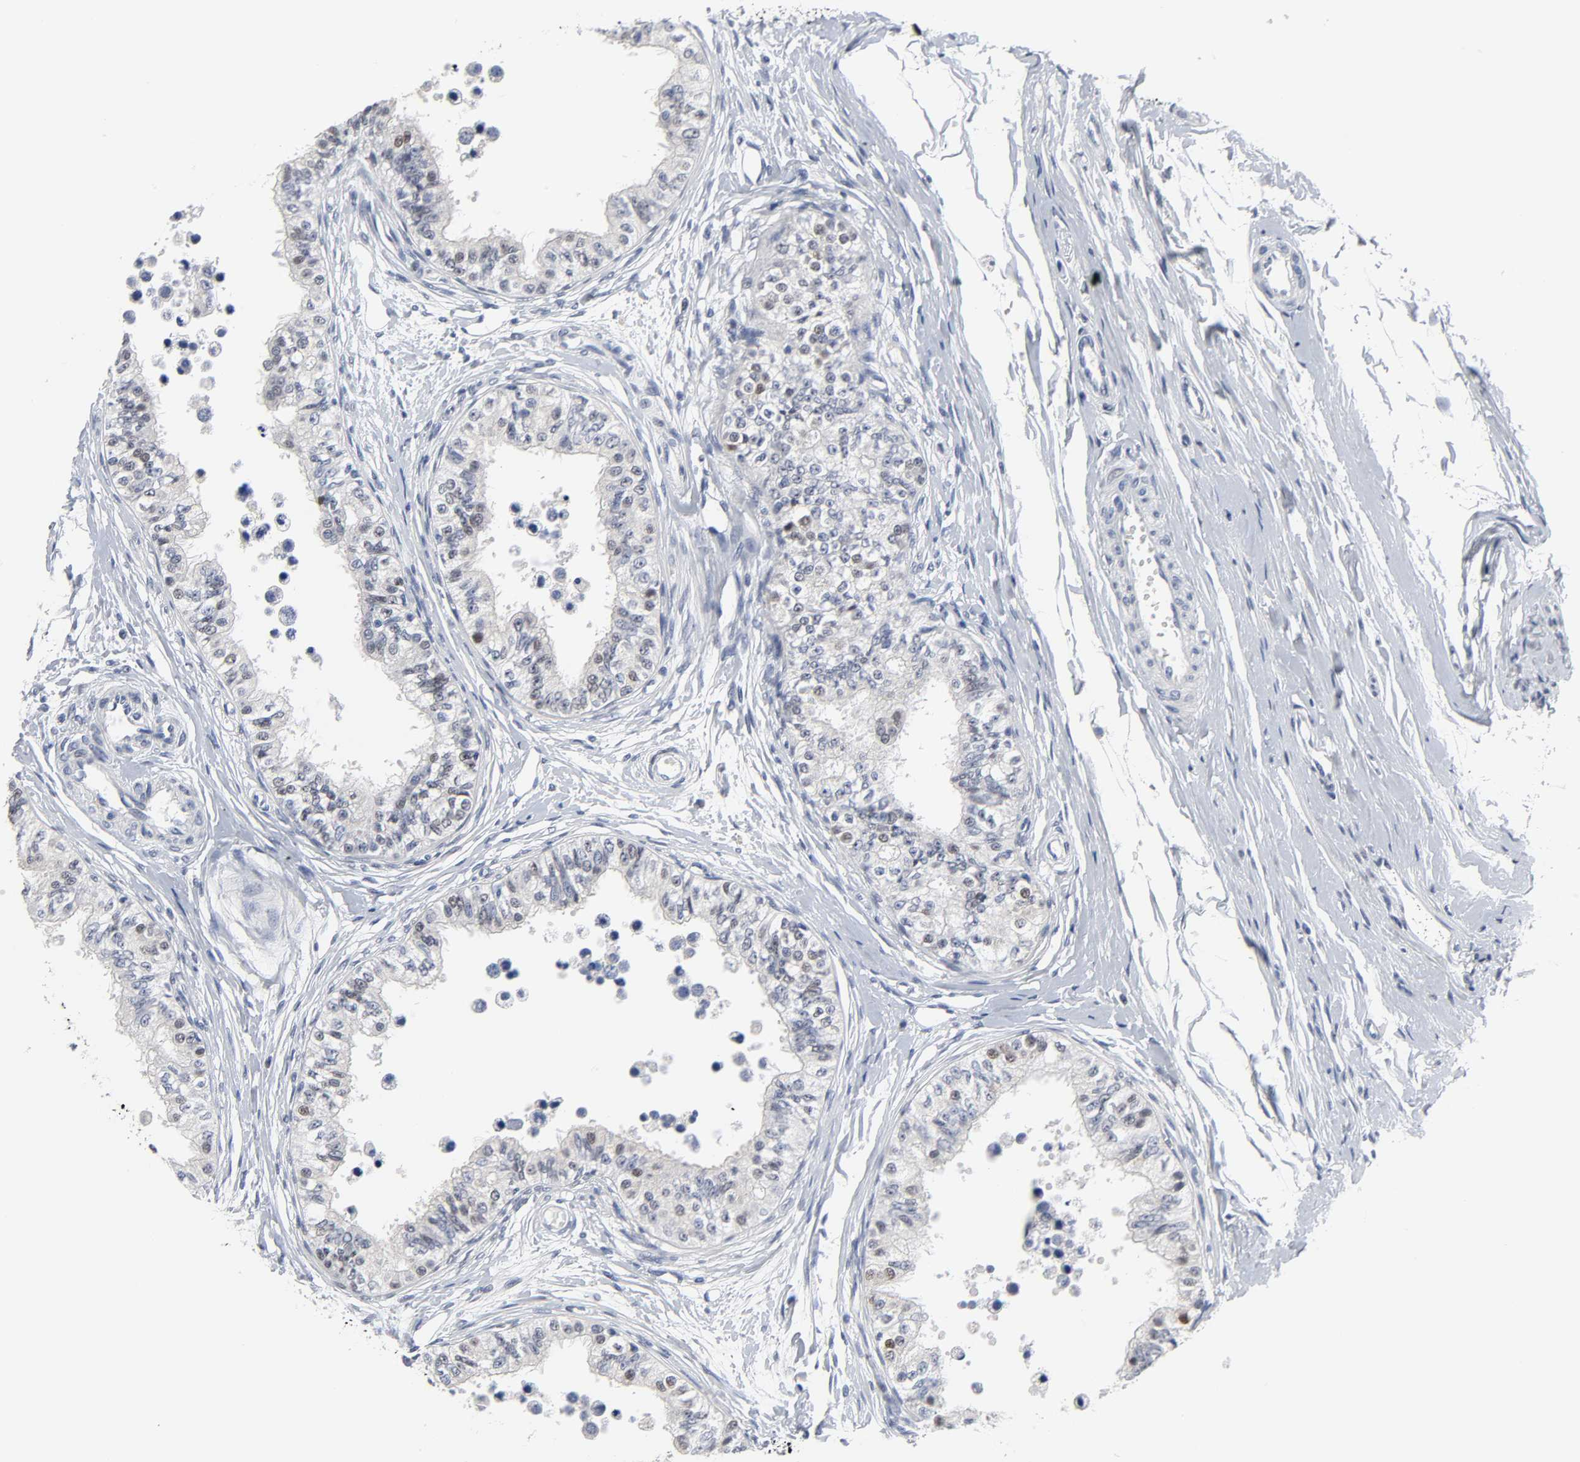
{"staining": {"intensity": "weak", "quantity": "<25%", "location": "nuclear"}, "tissue": "epididymis", "cell_type": "Glandular cells", "image_type": "normal", "snomed": [{"axis": "morphology", "description": "Normal tissue, NOS"}, {"axis": "morphology", "description": "Adenocarcinoma, metastatic, NOS"}, {"axis": "topography", "description": "Testis"}, {"axis": "topography", "description": "Epididymis"}], "caption": "There is no significant expression in glandular cells of epididymis.", "gene": "SALL2", "patient": {"sex": "male", "age": 26}}